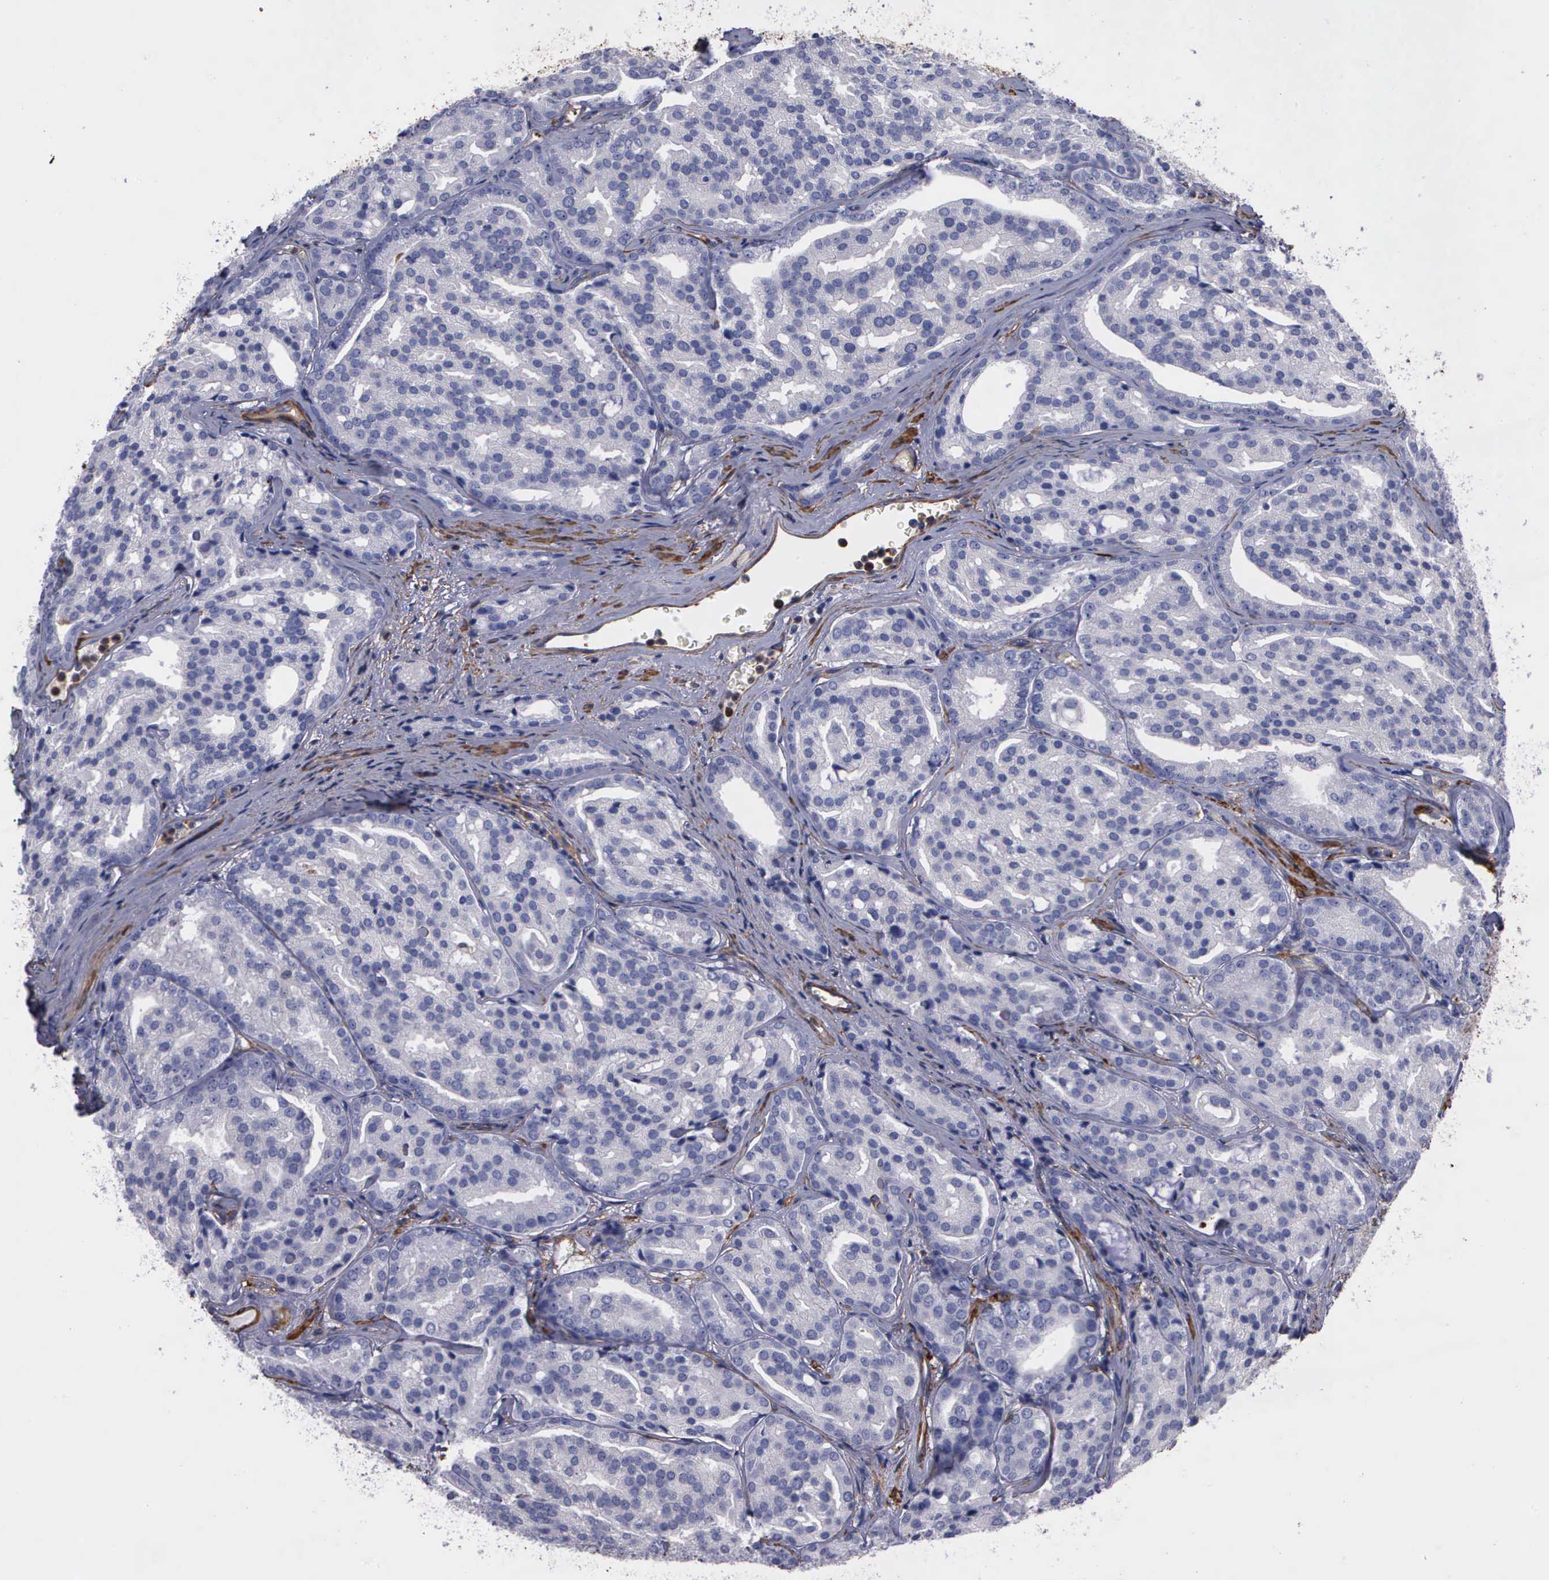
{"staining": {"intensity": "negative", "quantity": "none", "location": "none"}, "tissue": "prostate cancer", "cell_type": "Tumor cells", "image_type": "cancer", "snomed": [{"axis": "morphology", "description": "Adenocarcinoma, High grade"}, {"axis": "topography", "description": "Prostate"}], "caption": "Tumor cells show no significant positivity in high-grade adenocarcinoma (prostate). (Immunohistochemistry, brightfield microscopy, high magnification).", "gene": "FLNA", "patient": {"sex": "male", "age": 64}}